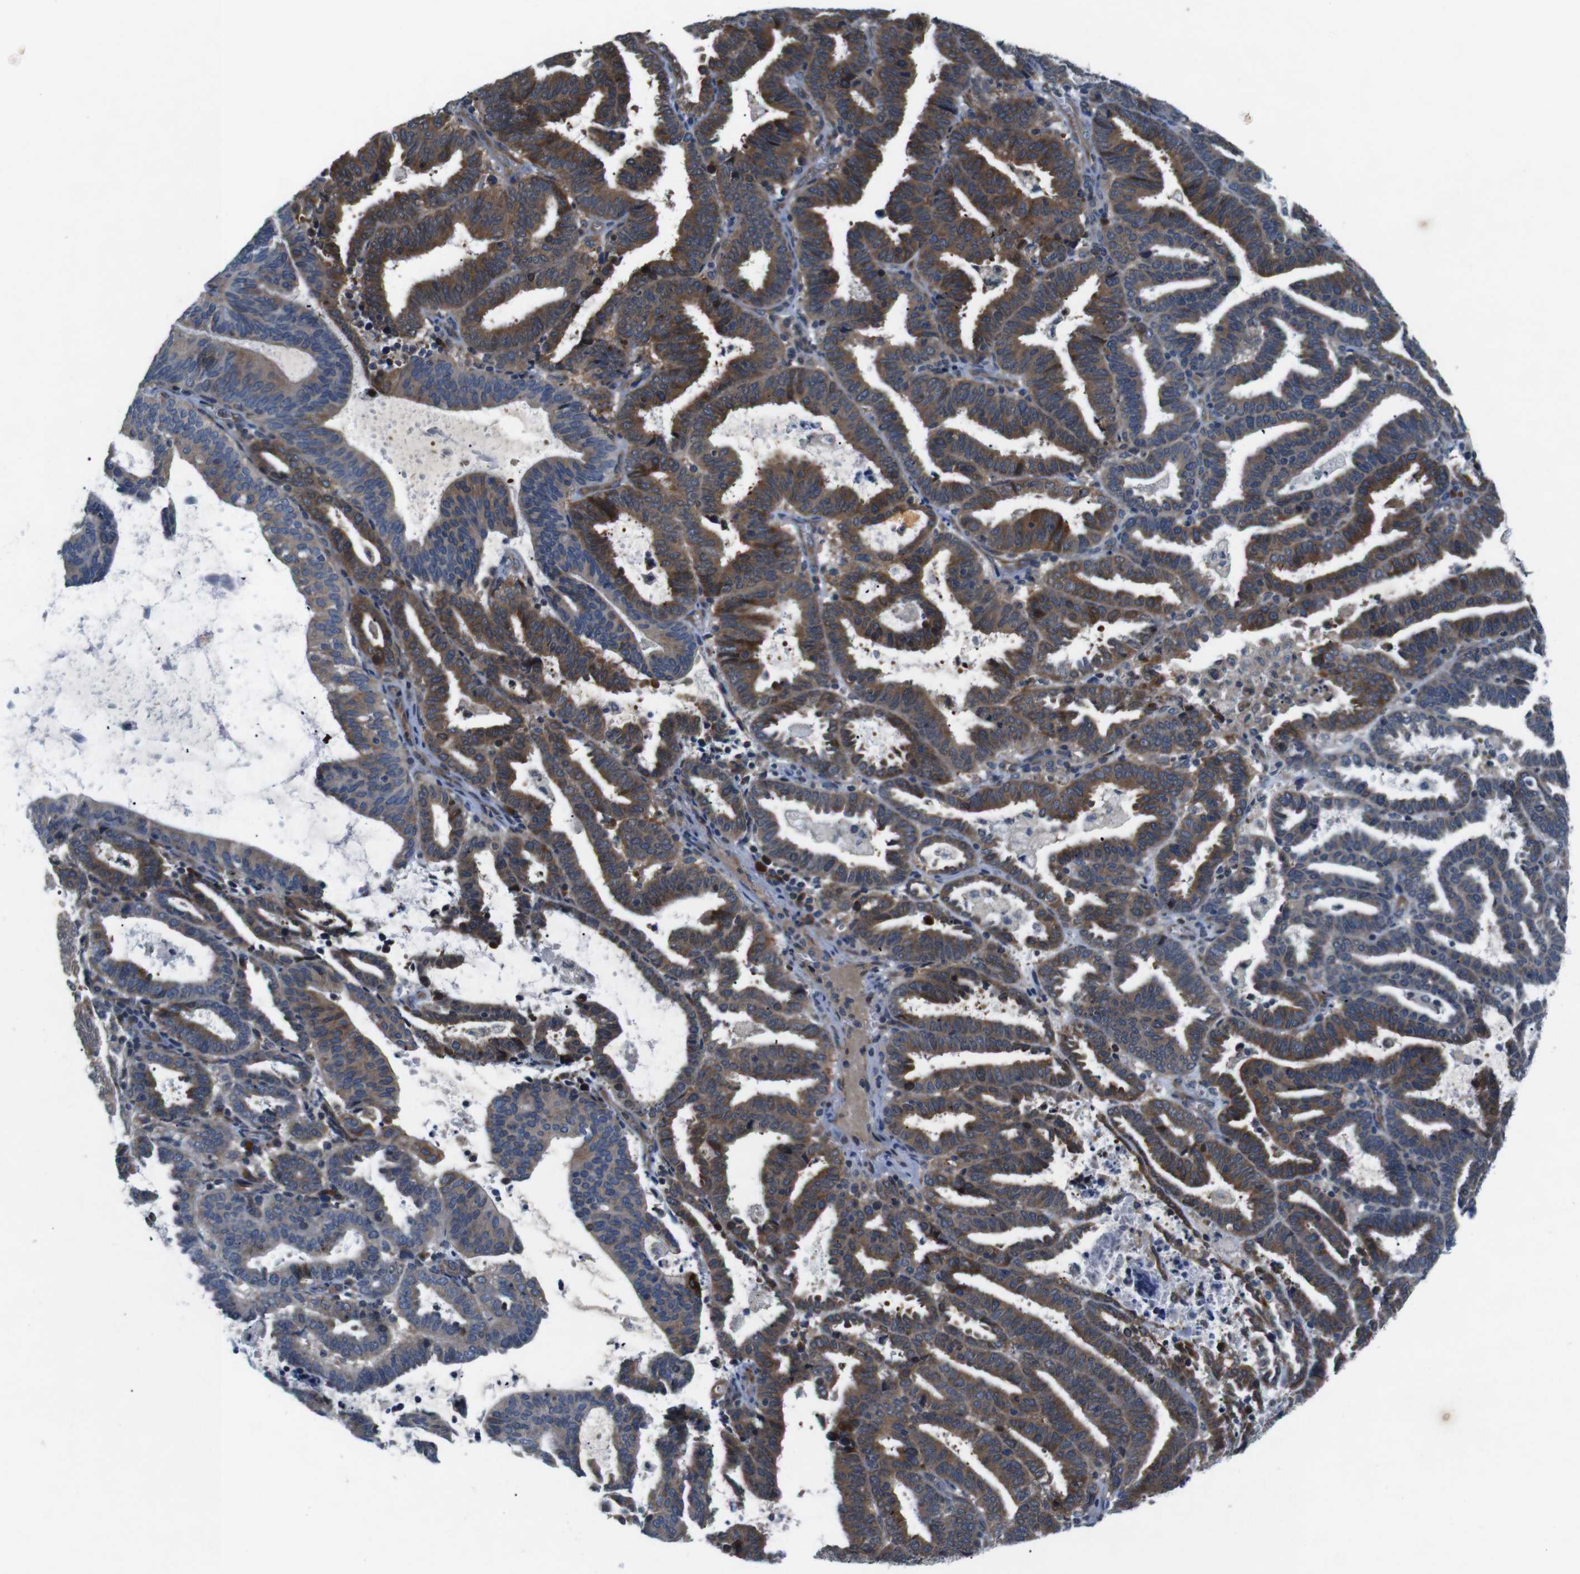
{"staining": {"intensity": "moderate", "quantity": ">75%", "location": "cytoplasmic/membranous"}, "tissue": "endometrial cancer", "cell_type": "Tumor cells", "image_type": "cancer", "snomed": [{"axis": "morphology", "description": "Adenocarcinoma, NOS"}, {"axis": "topography", "description": "Uterus"}], "caption": "Immunohistochemical staining of endometrial cancer exhibits medium levels of moderate cytoplasmic/membranous protein positivity in about >75% of tumor cells.", "gene": "JAK1", "patient": {"sex": "female", "age": 83}}